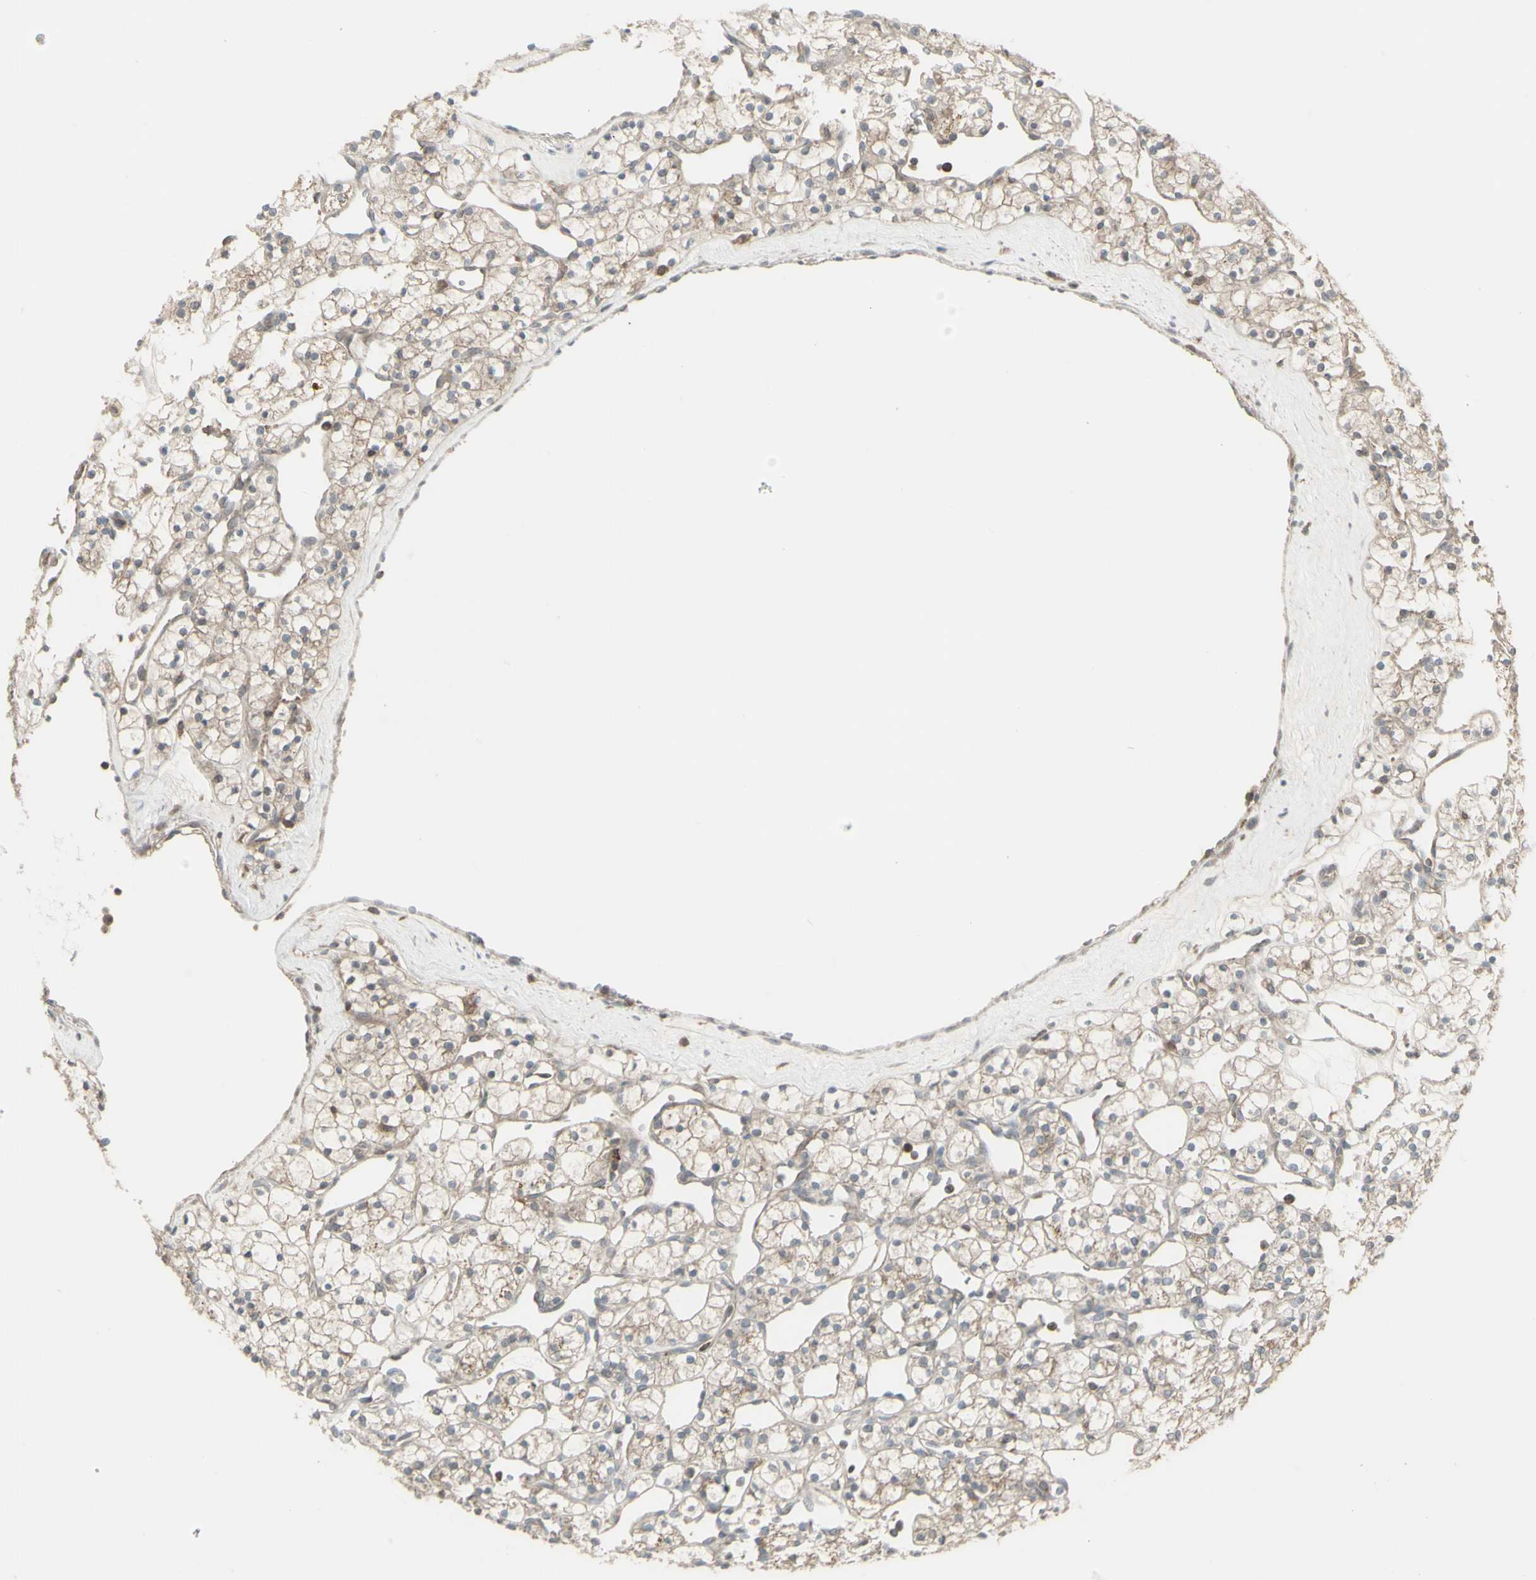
{"staining": {"intensity": "negative", "quantity": "none", "location": "none"}, "tissue": "renal cancer", "cell_type": "Tumor cells", "image_type": "cancer", "snomed": [{"axis": "morphology", "description": "Adenocarcinoma, NOS"}, {"axis": "topography", "description": "Kidney"}], "caption": "An image of human renal cancer (adenocarcinoma) is negative for staining in tumor cells.", "gene": "CSK", "patient": {"sex": "female", "age": 60}}